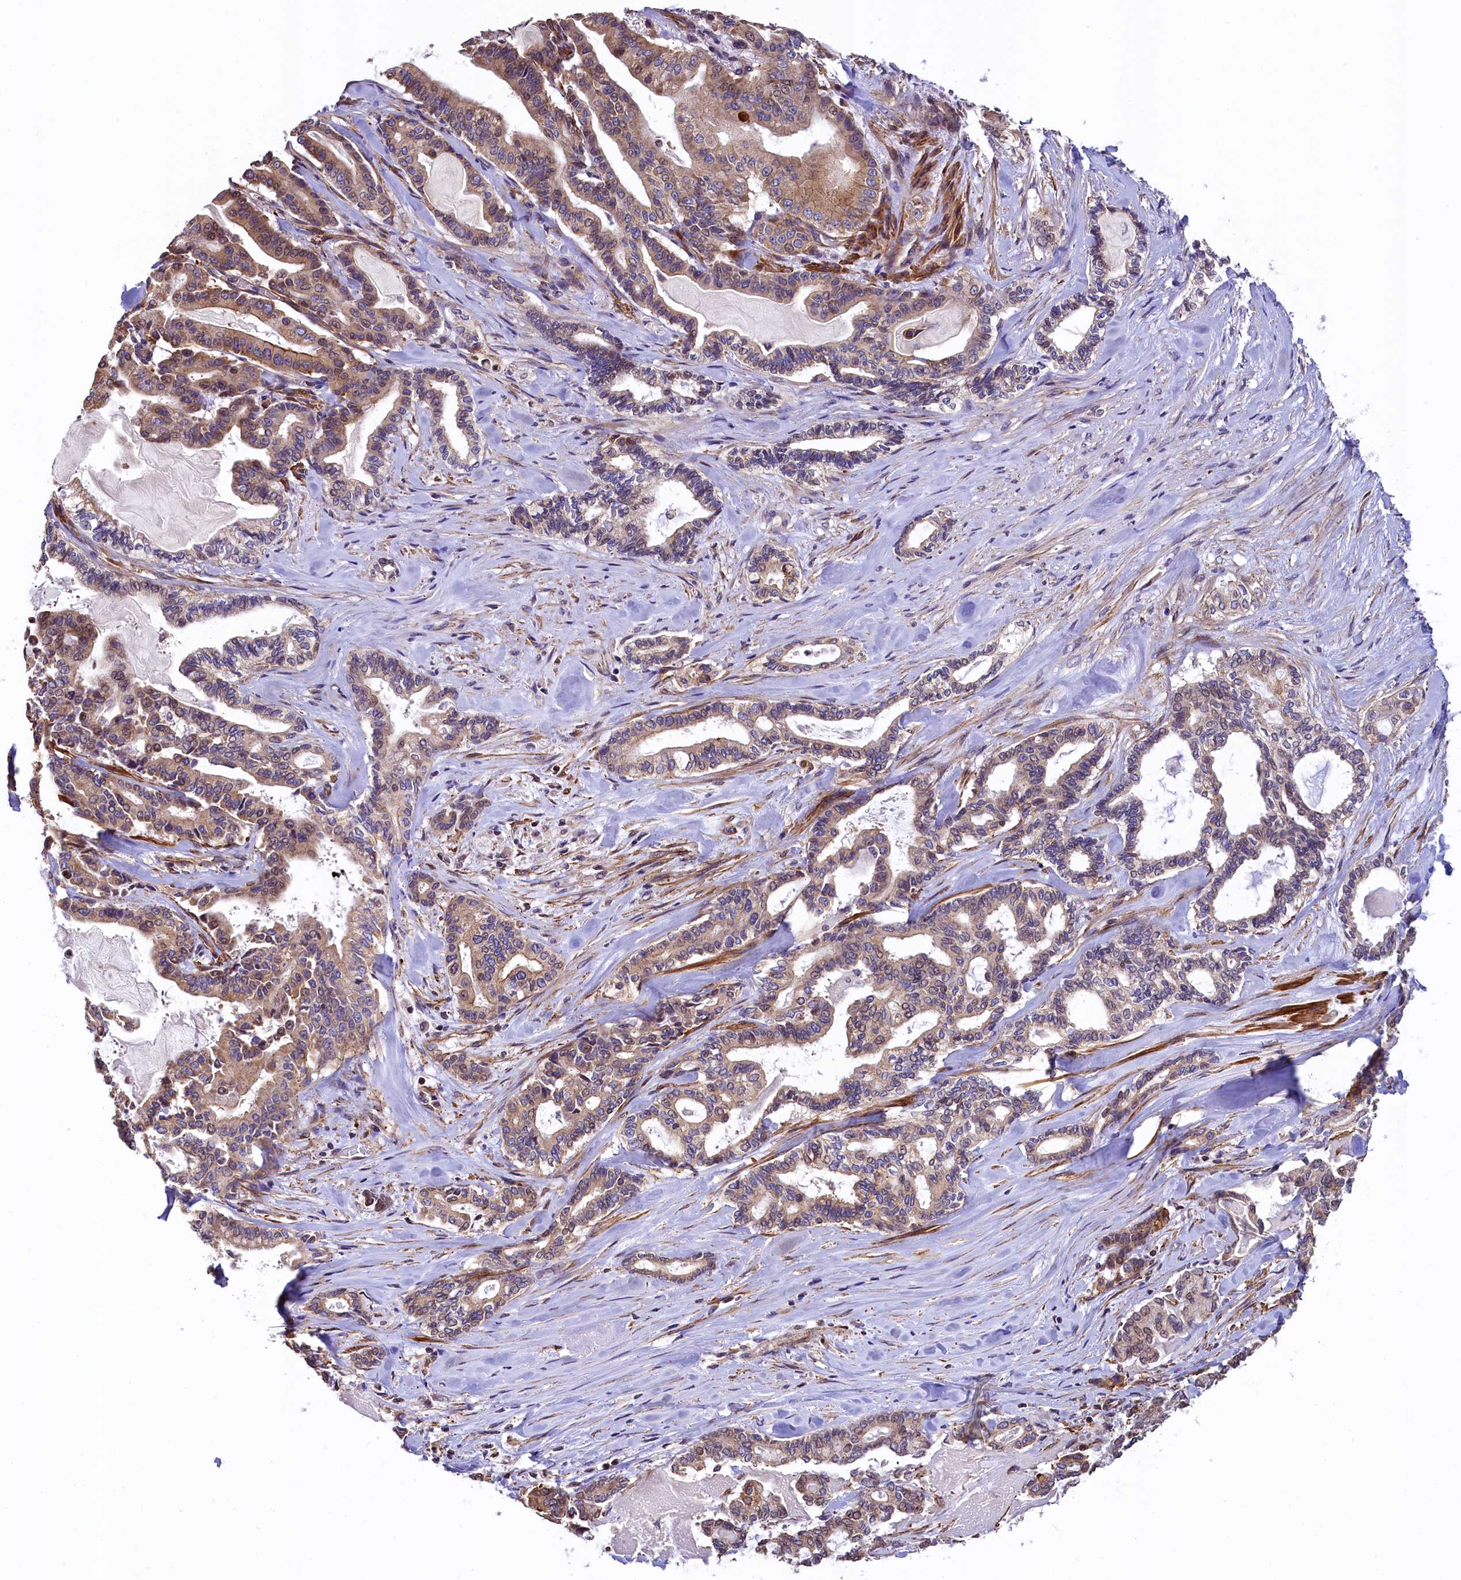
{"staining": {"intensity": "moderate", "quantity": ">75%", "location": "cytoplasmic/membranous,nuclear"}, "tissue": "pancreatic cancer", "cell_type": "Tumor cells", "image_type": "cancer", "snomed": [{"axis": "morphology", "description": "Adenocarcinoma, NOS"}, {"axis": "topography", "description": "Pancreas"}], "caption": "High-power microscopy captured an immunohistochemistry (IHC) image of pancreatic adenocarcinoma, revealing moderate cytoplasmic/membranous and nuclear expression in approximately >75% of tumor cells.", "gene": "ZNF2", "patient": {"sex": "male", "age": 63}}